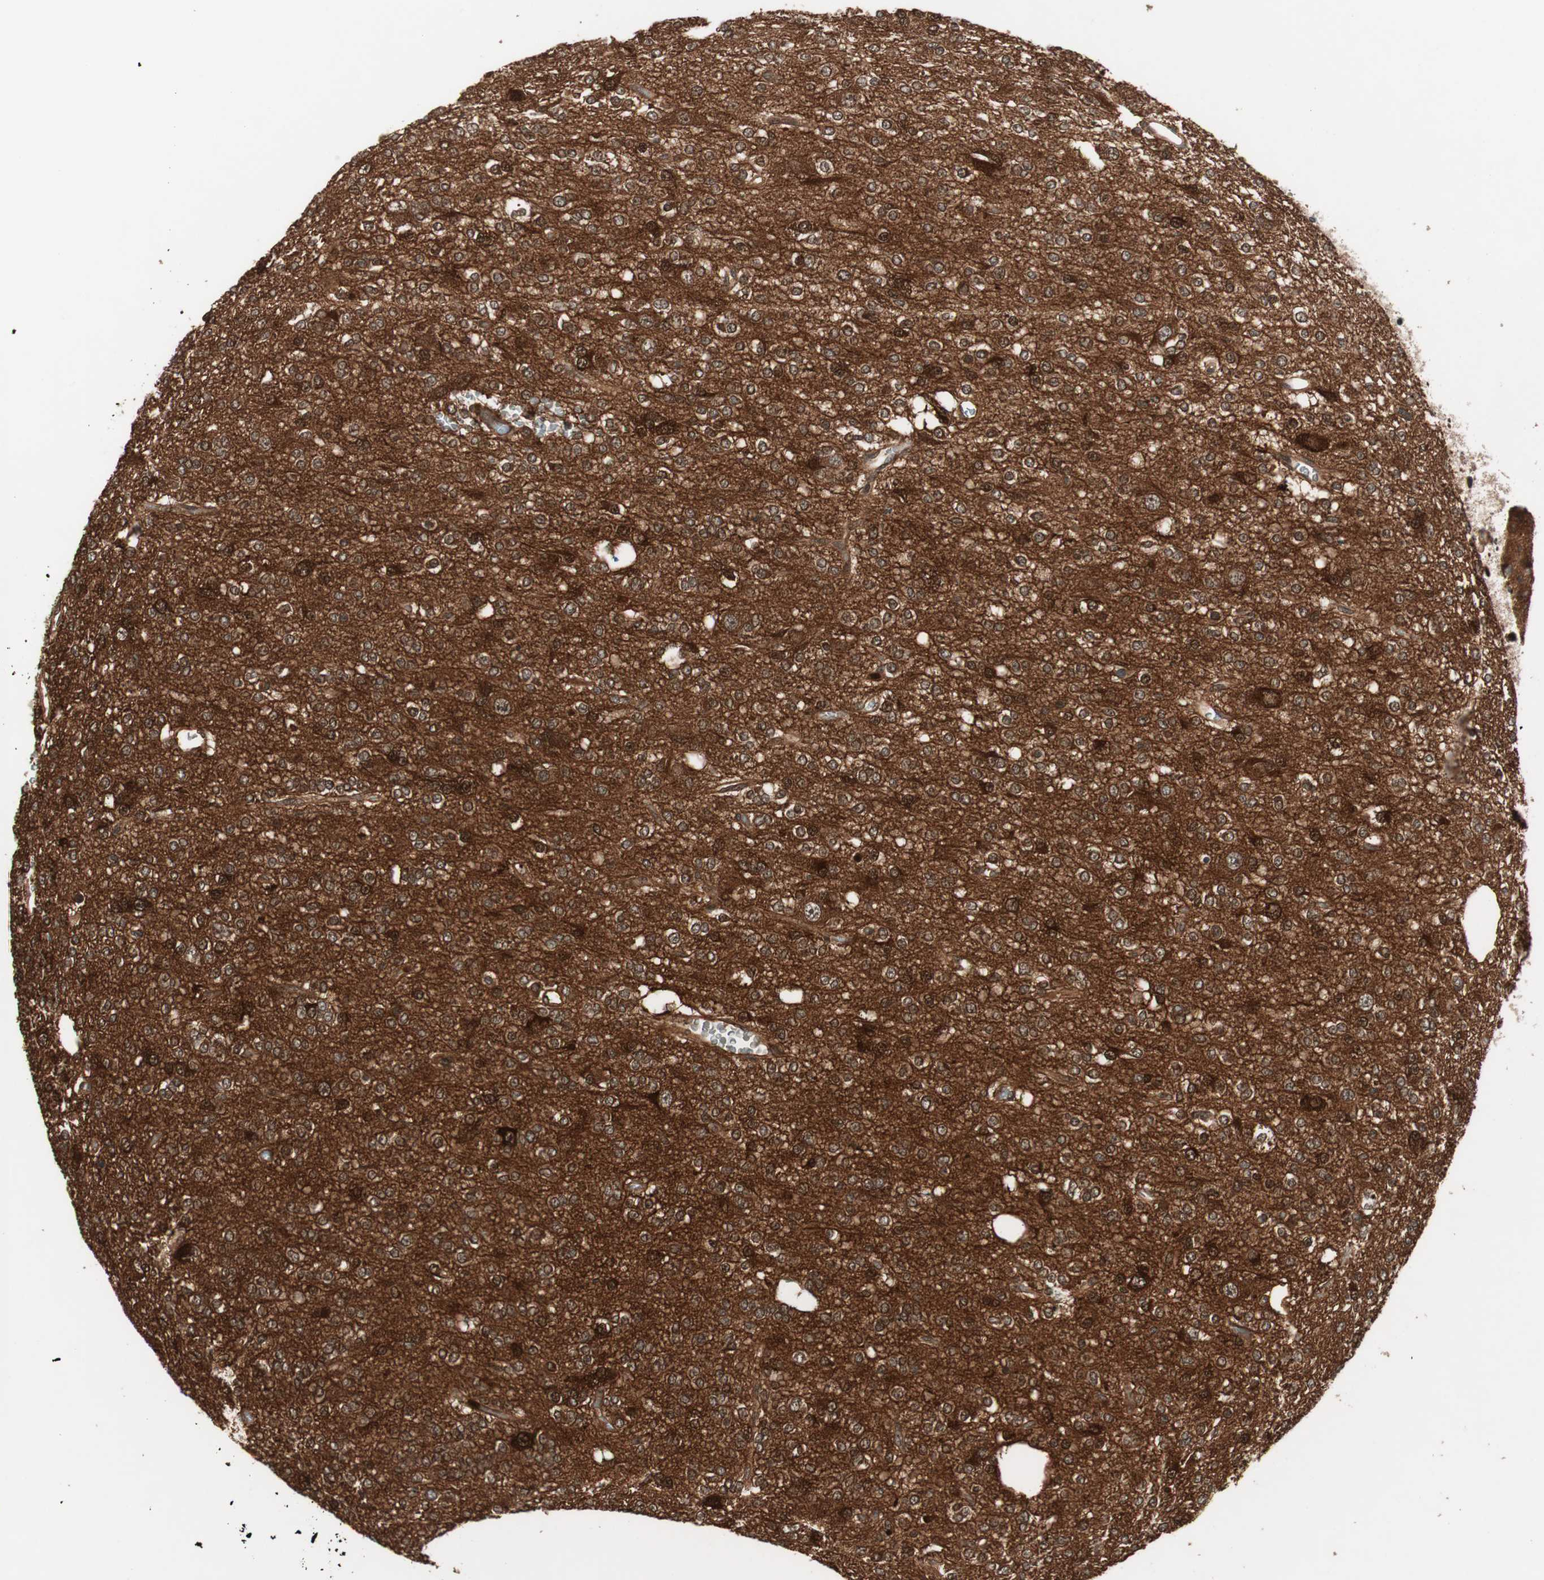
{"staining": {"intensity": "strong", "quantity": ">75%", "location": "cytoplasmic/membranous"}, "tissue": "glioma", "cell_type": "Tumor cells", "image_type": "cancer", "snomed": [{"axis": "morphology", "description": "Glioma, malignant, Low grade"}, {"axis": "topography", "description": "Brain"}], "caption": "Immunohistochemistry (IHC) of glioma displays high levels of strong cytoplasmic/membranous positivity in approximately >75% of tumor cells.", "gene": "PRKG2", "patient": {"sex": "male", "age": 38}}